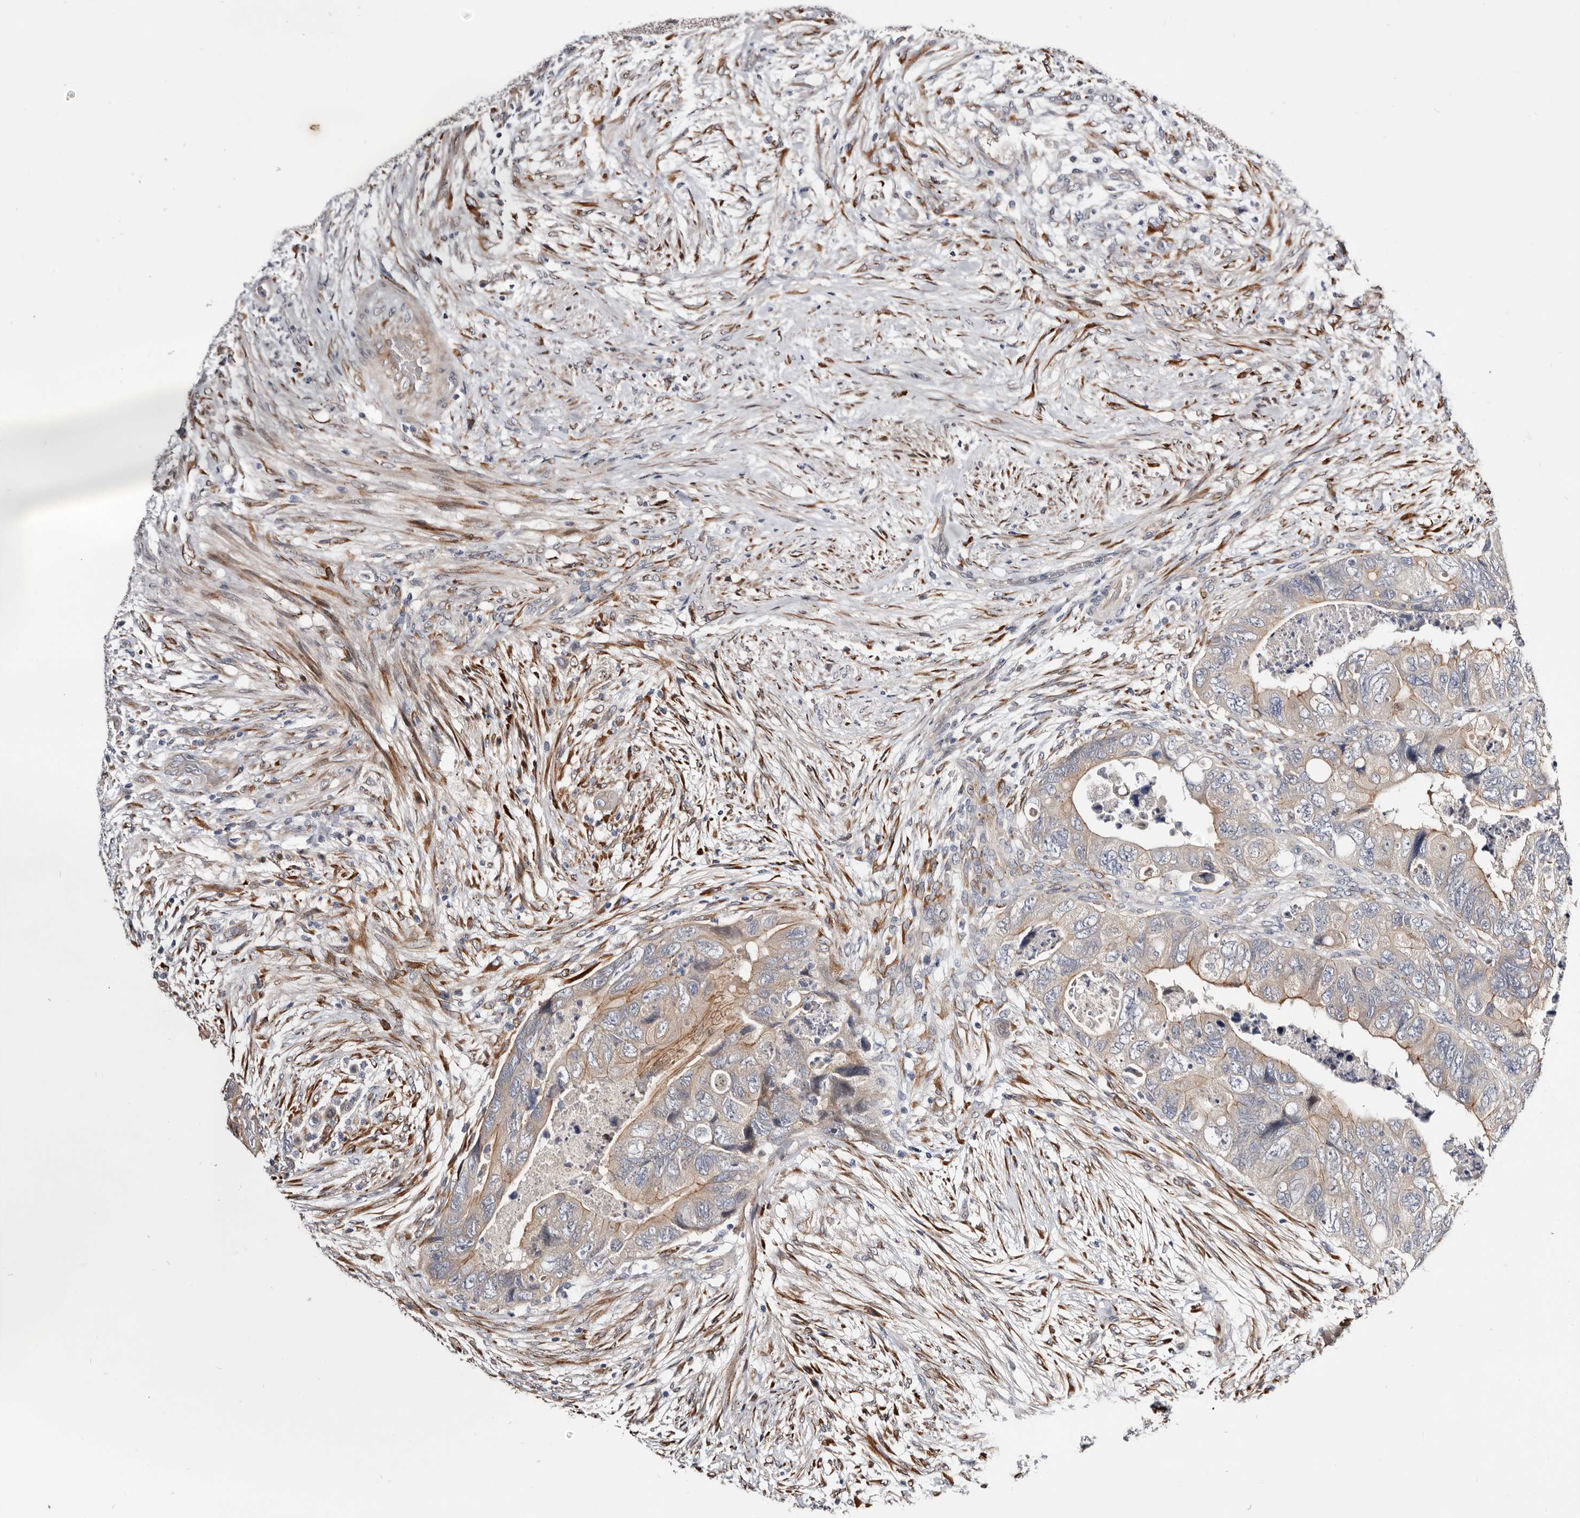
{"staining": {"intensity": "moderate", "quantity": "<25%", "location": "cytoplasmic/membranous"}, "tissue": "colorectal cancer", "cell_type": "Tumor cells", "image_type": "cancer", "snomed": [{"axis": "morphology", "description": "Adenocarcinoma, NOS"}, {"axis": "topography", "description": "Rectum"}], "caption": "Immunohistochemical staining of colorectal adenocarcinoma demonstrates low levels of moderate cytoplasmic/membranous protein expression in about <25% of tumor cells. (DAB IHC, brown staining for protein, blue staining for nuclei).", "gene": "USH1C", "patient": {"sex": "male", "age": 63}}